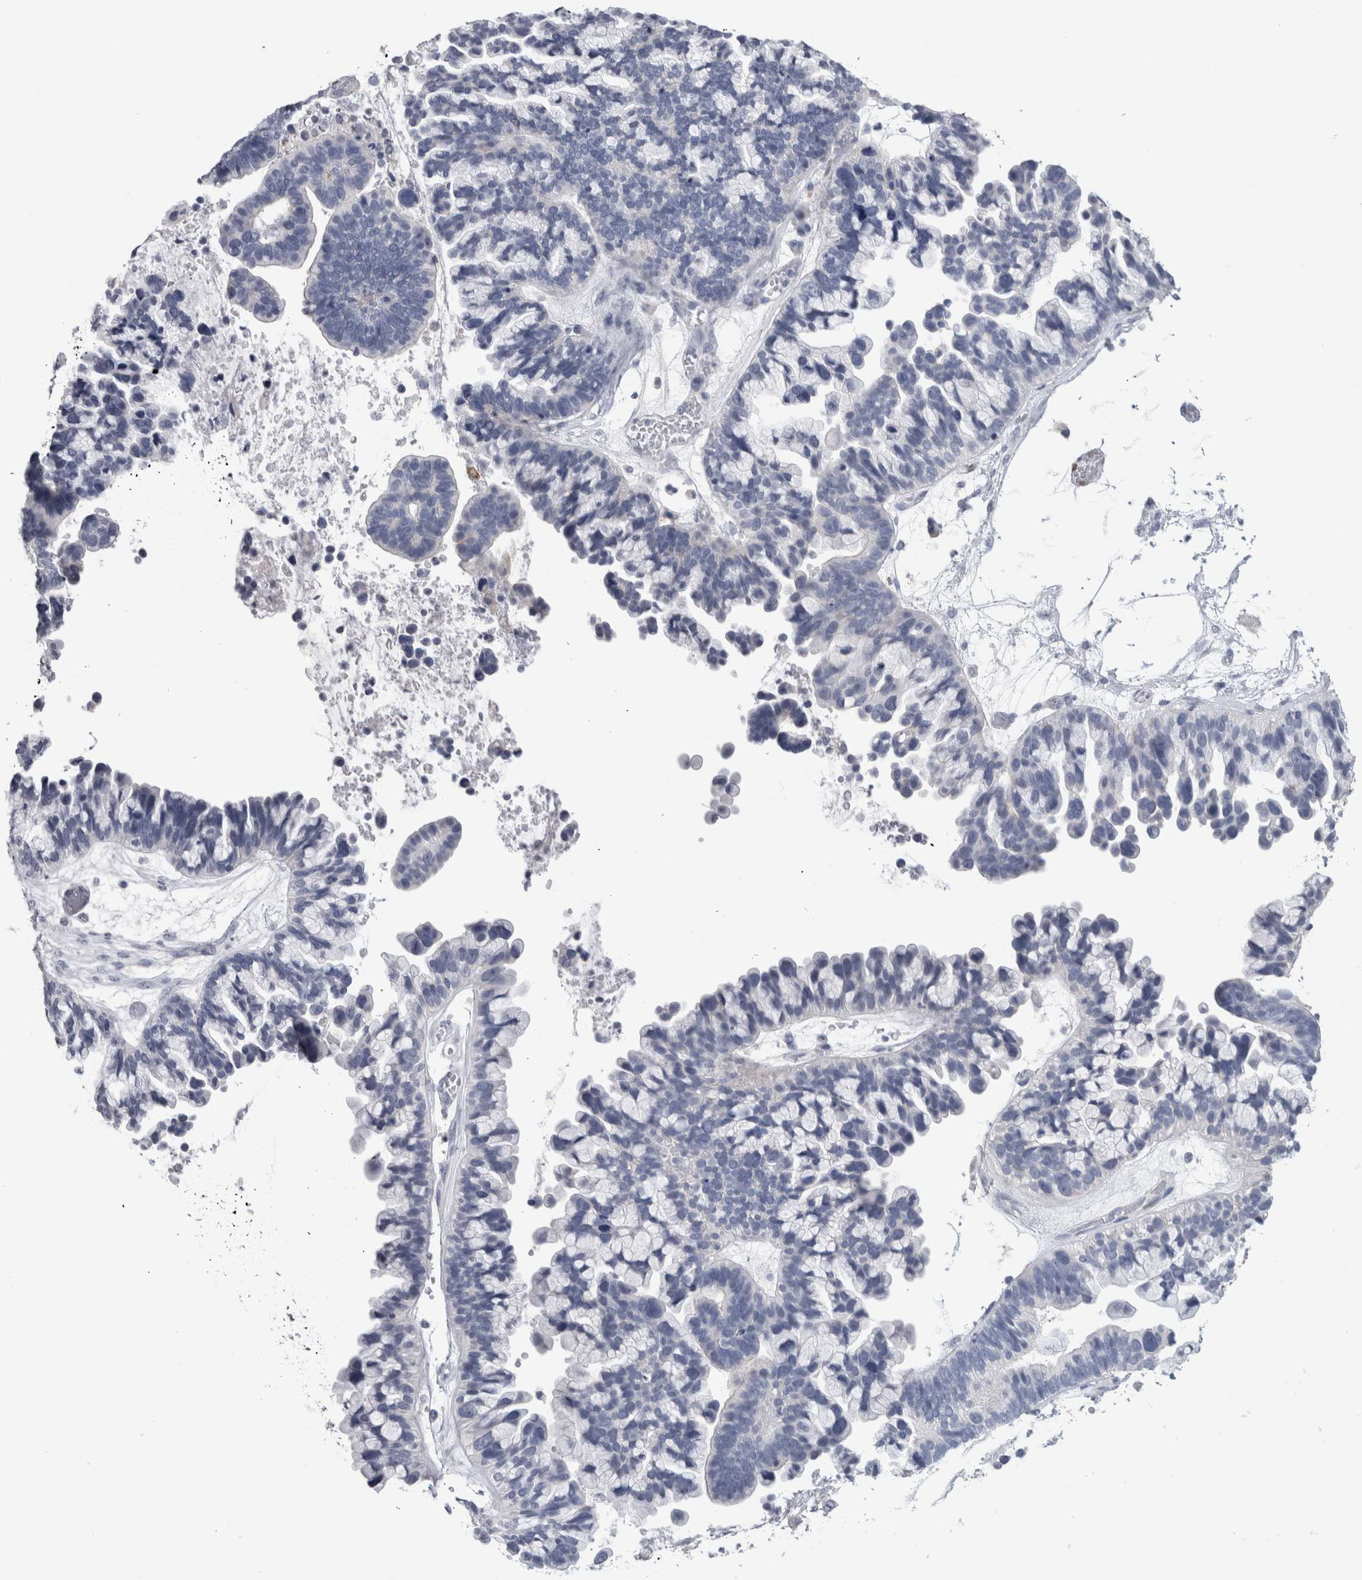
{"staining": {"intensity": "negative", "quantity": "none", "location": "none"}, "tissue": "ovarian cancer", "cell_type": "Tumor cells", "image_type": "cancer", "snomed": [{"axis": "morphology", "description": "Cystadenocarcinoma, serous, NOS"}, {"axis": "topography", "description": "Ovary"}], "caption": "Photomicrograph shows no protein expression in tumor cells of ovarian cancer (serous cystadenocarcinoma) tissue.", "gene": "IL33", "patient": {"sex": "female", "age": 56}}